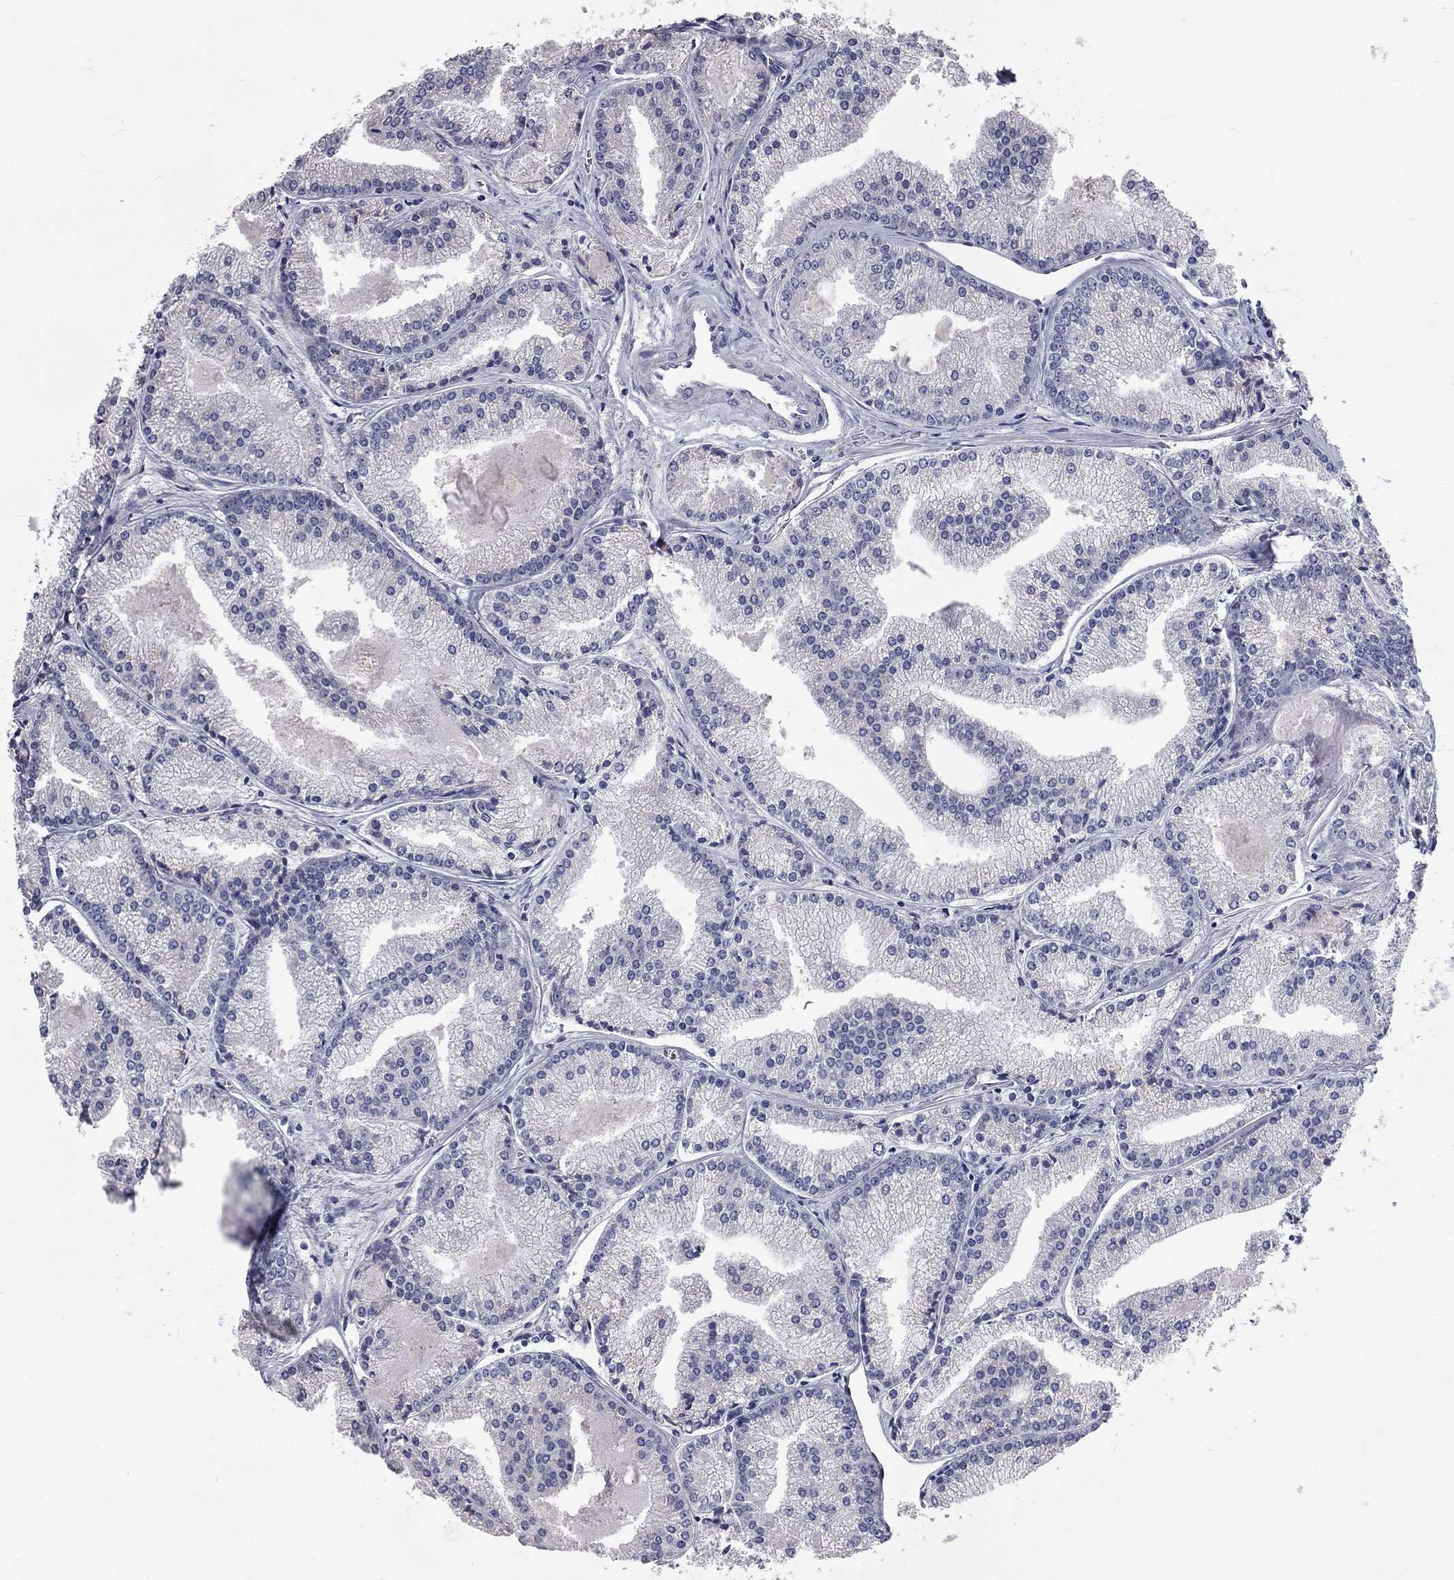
{"staining": {"intensity": "negative", "quantity": "none", "location": "none"}, "tissue": "prostate cancer", "cell_type": "Tumor cells", "image_type": "cancer", "snomed": [{"axis": "morphology", "description": "Adenocarcinoma, NOS"}, {"axis": "topography", "description": "Prostate"}], "caption": "This is an immunohistochemistry image of prostate cancer (adenocarcinoma). There is no staining in tumor cells.", "gene": "XAGE2", "patient": {"sex": "male", "age": 72}}